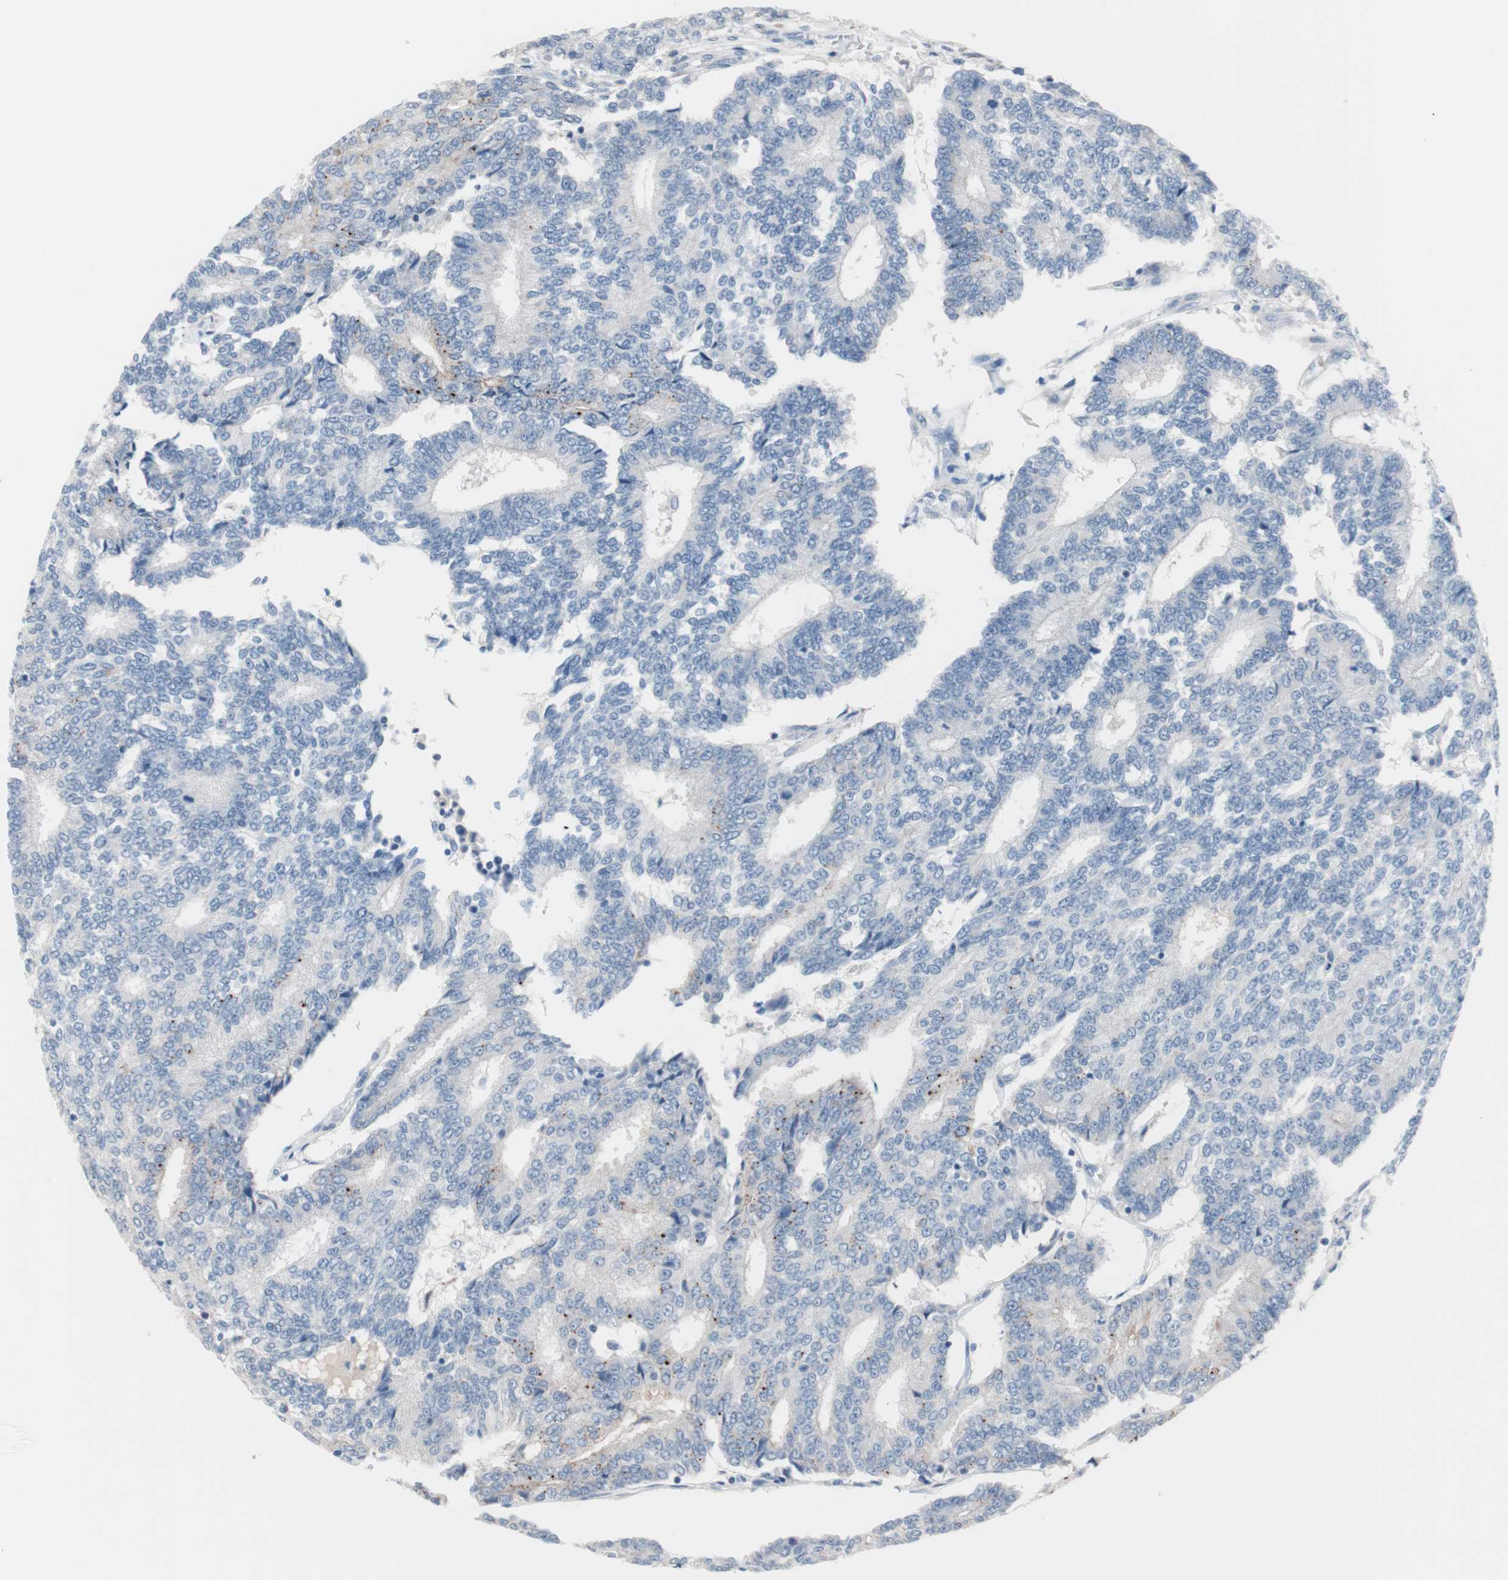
{"staining": {"intensity": "moderate", "quantity": "<25%", "location": "cytoplasmic/membranous"}, "tissue": "prostate cancer", "cell_type": "Tumor cells", "image_type": "cancer", "snomed": [{"axis": "morphology", "description": "Adenocarcinoma, High grade"}, {"axis": "topography", "description": "Prostate"}], "caption": "A histopathology image of prostate adenocarcinoma (high-grade) stained for a protein reveals moderate cytoplasmic/membranous brown staining in tumor cells.", "gene": "ULBP1", "patient": {"sex": "male", "age": 55}}